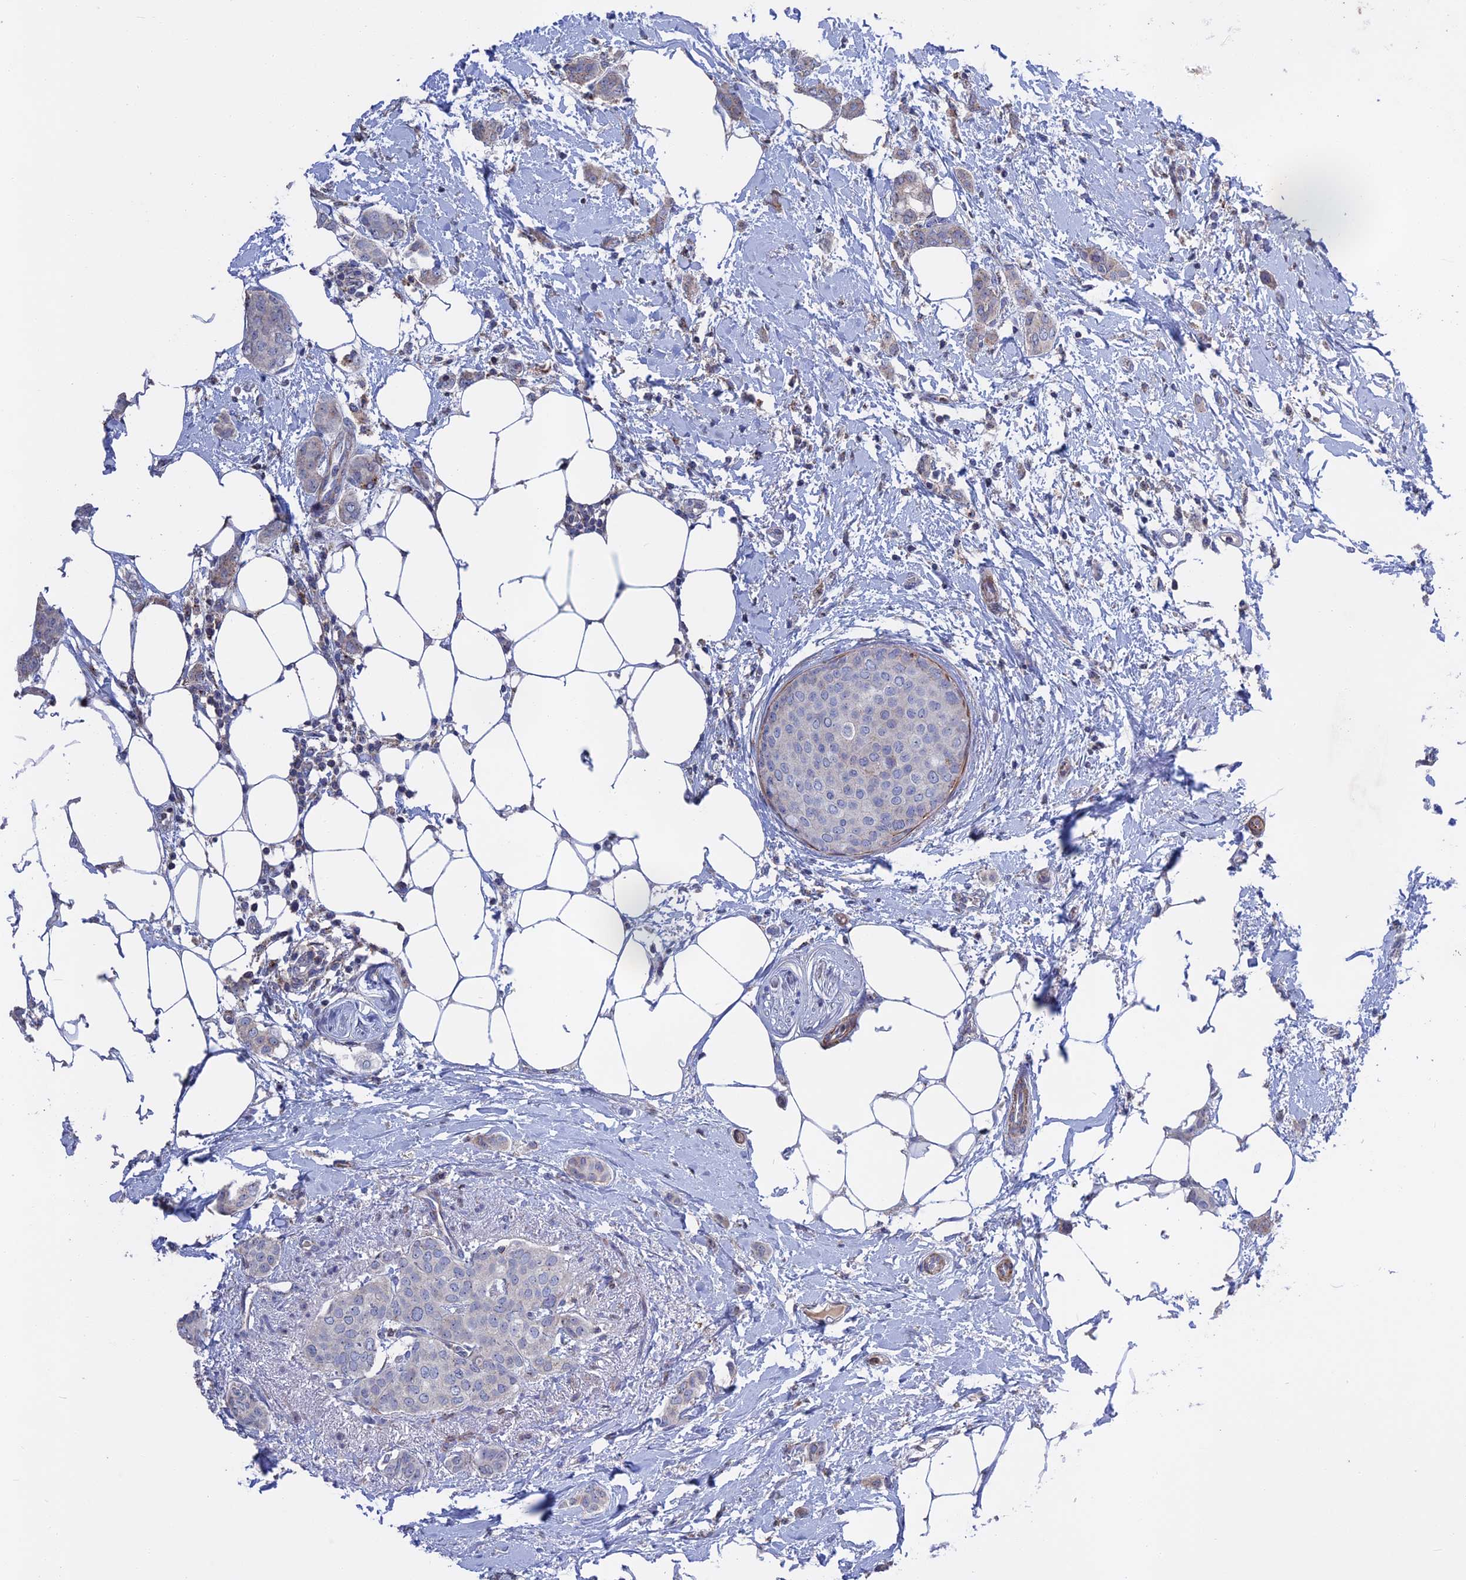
{"staining": {"intensity": "negative", "quantity": "none", "location": "none"}, "tissue": "breast cancer", "cell_type": "Tumor cells", "image_type": "cancer", "snomed": [{"axis": "morphology", "description": "Duct carcinoma"}, {"axis": "topography", "description": "Breast"}], "caption": "The histopathology image shows no staining of tumor cells in intraductal carcinoma (breast).", "gene": "LYPD5", "patient": {"sex": "female", "age": 72}}